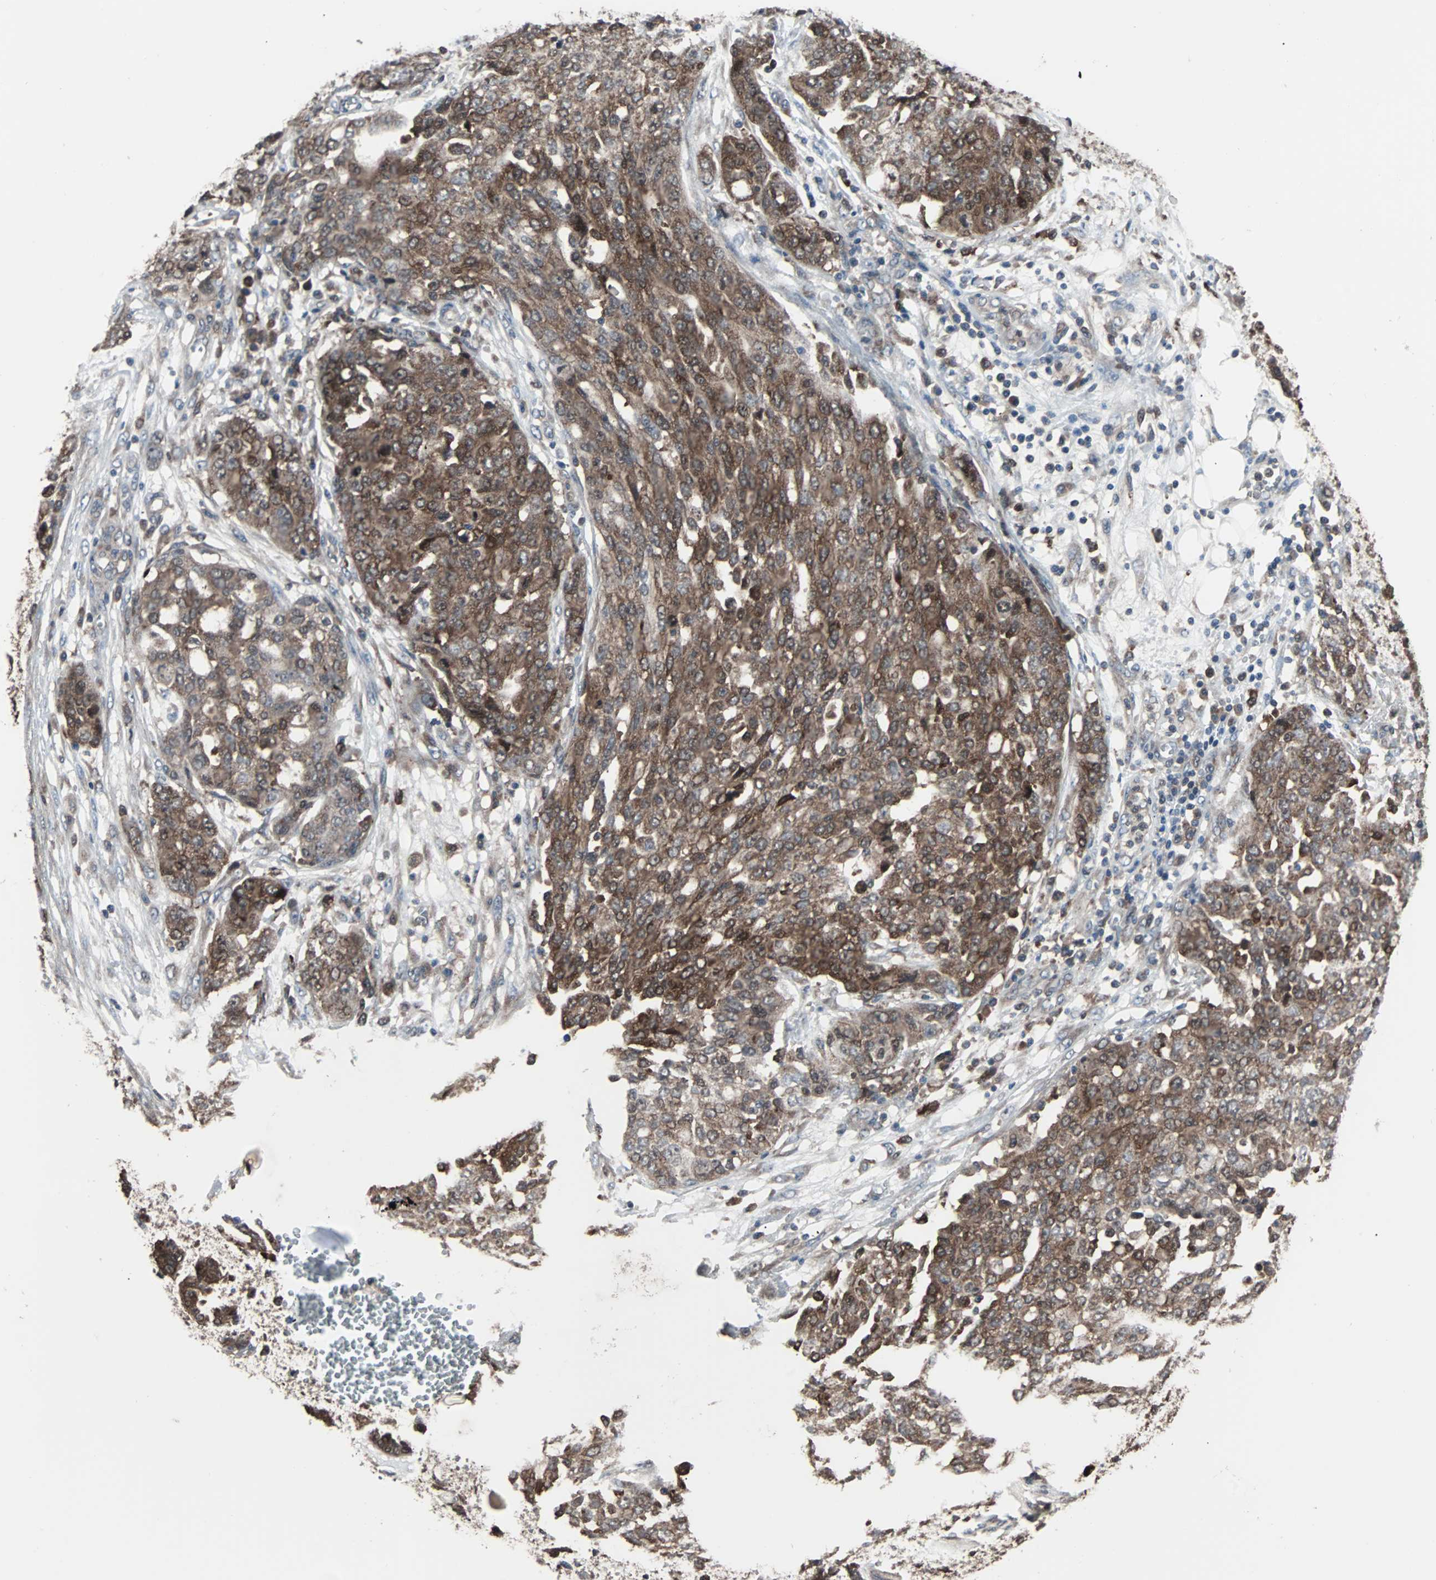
{"staining": {"intensity": "moderate", "quantity": ">75%", "location": "cytoplasmic/membranous"}, "tissue": "ovarian cancer", "cell_type": "Tumor cells", "image_type": "cancer", "snomed": [{"axis": "morphology", "description": "Cystadenocarcinoma, serous, NOS"}, {"axis": "topography", "description": "Soft tissue"}, {"axis": "topography", "description": "Ovary"}], "caption": "An immunohistochemistry photomicrograph of tumor tissue is shown. Protein staining in brown labels moderate cytoplasmic/membranous positivity in serous cystadenocarcinoma (ovarian) within tumor cells.", "gene": "PAK1", "patient": {"sex": "female", "age": 57}}